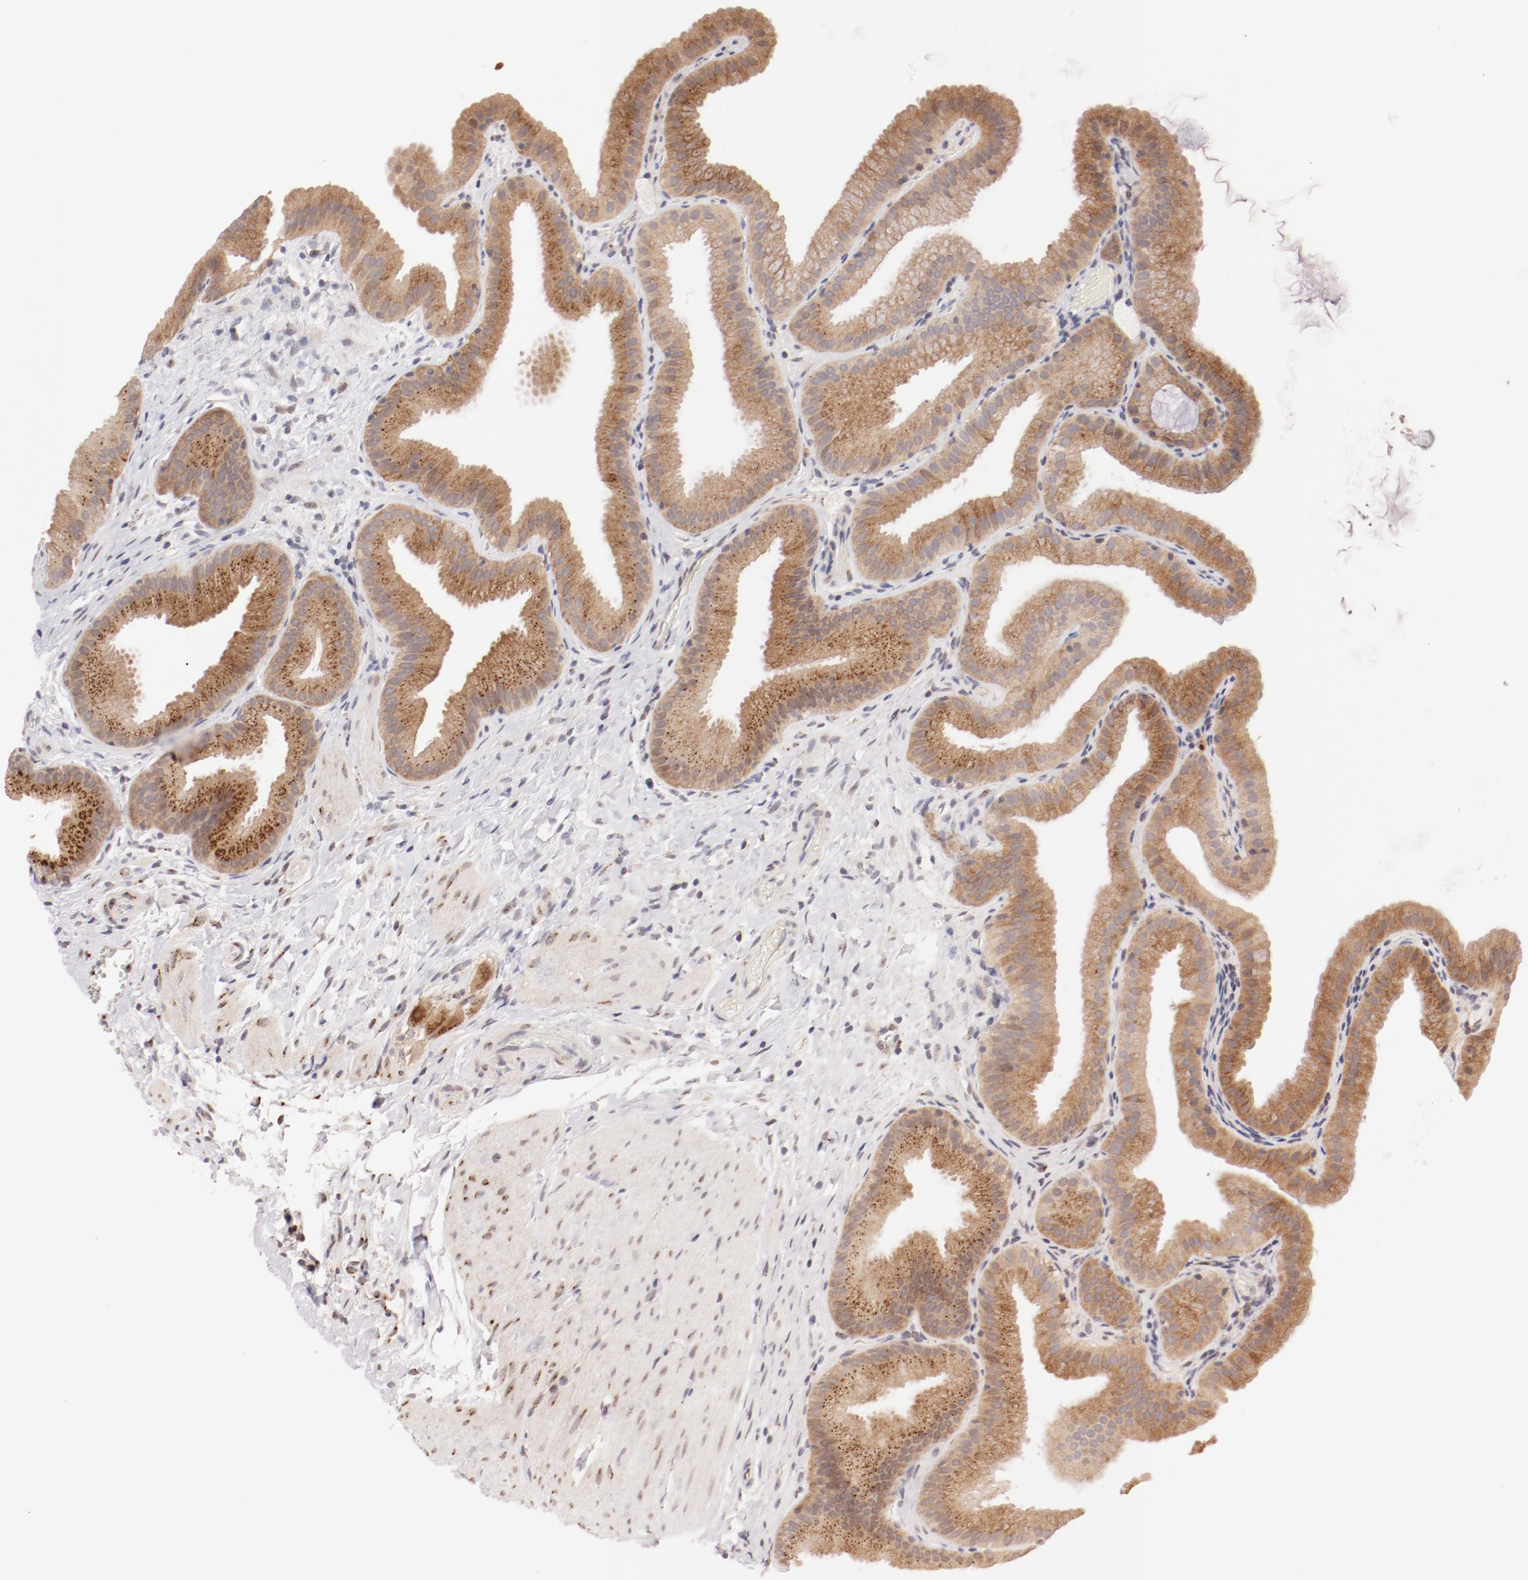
{"staining": {"intensity": "weak", "quantity": ">75%", "location": "cytoplasmic/membranous"}, "tissue": "gallbladder", "cell_type": "Glandular cells", "image_type": "normal", "snomed": [{"axis": "morphology", "description": "Normal tissue, NOS"}, {"axis": "topography", "description": "Gallbladder"}], "caption": "A low amount of weak cytoplasmic/membranous positivity is seen in about >75% of glandular cells in unremarkable gallbladder. Immunohistochemistry (ihc) stains the protein of interest in brown and the nuclei are stained blue.", "gene": "RPL12", "patient": {"sex": "female", "age": 63}}